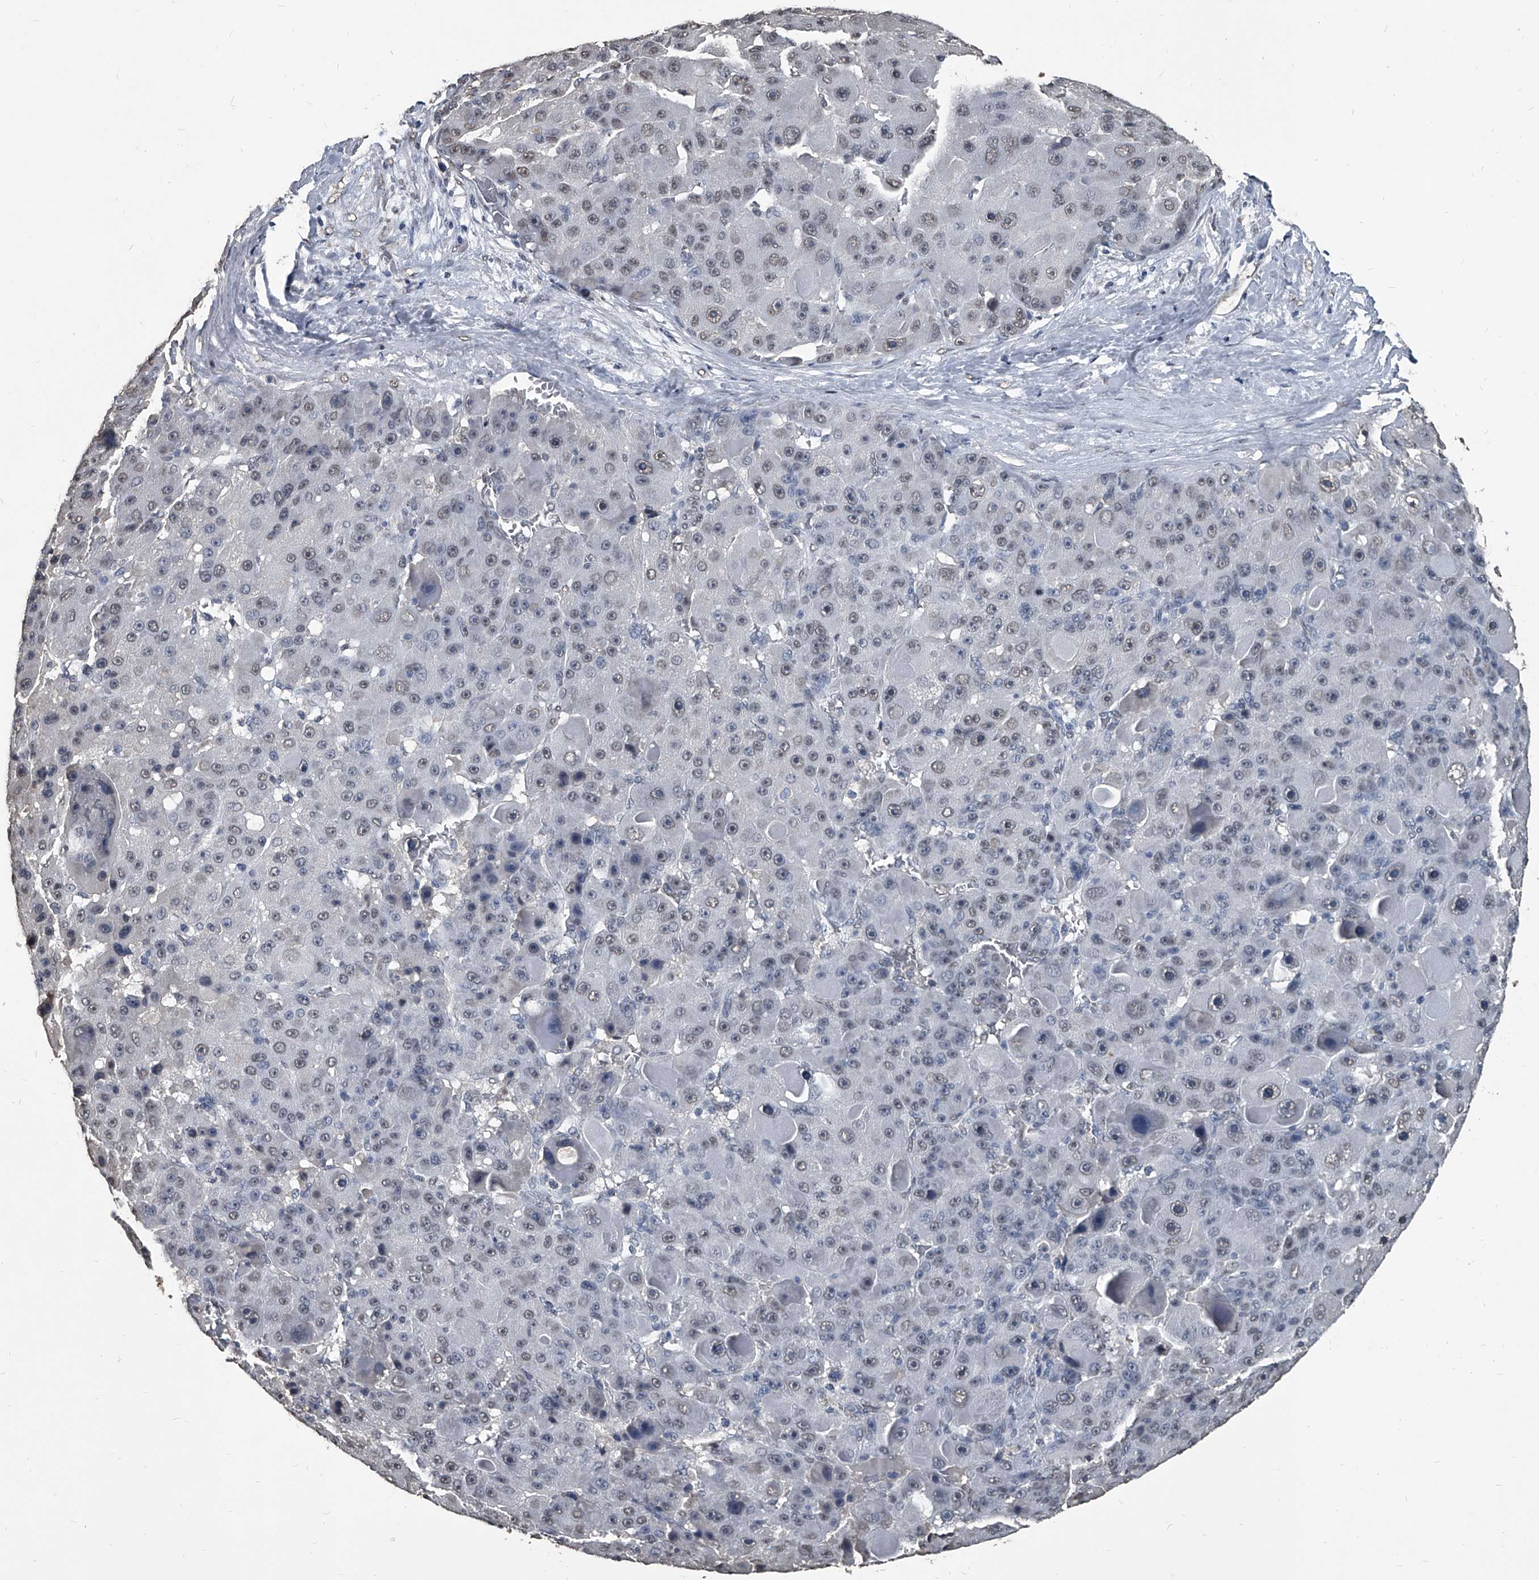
{"staining": {"intensity": "weak", "quantity": "<25%", "location": "nuclear"}, "tissue": "liver cancer", "cell_type": "Tumor cells", "image_type": "cancer", "snomed": [{"axis": "morphology", "description": "Carcinoma, Hepatocellular, NOS"}, {"axis": "topography", "description": "Liver"}], "caption": "DAB (3,3'-diaminobenzidine) immunohistochemical staining of human liver cancer (hepatocellular carcinoma) displays no significant positivity in tumor cells. (Immunohistochemistry, brightfield microscopy, high magnification).", "gene": "MATR3", "patient": {"sex": "male", "age": 76}}